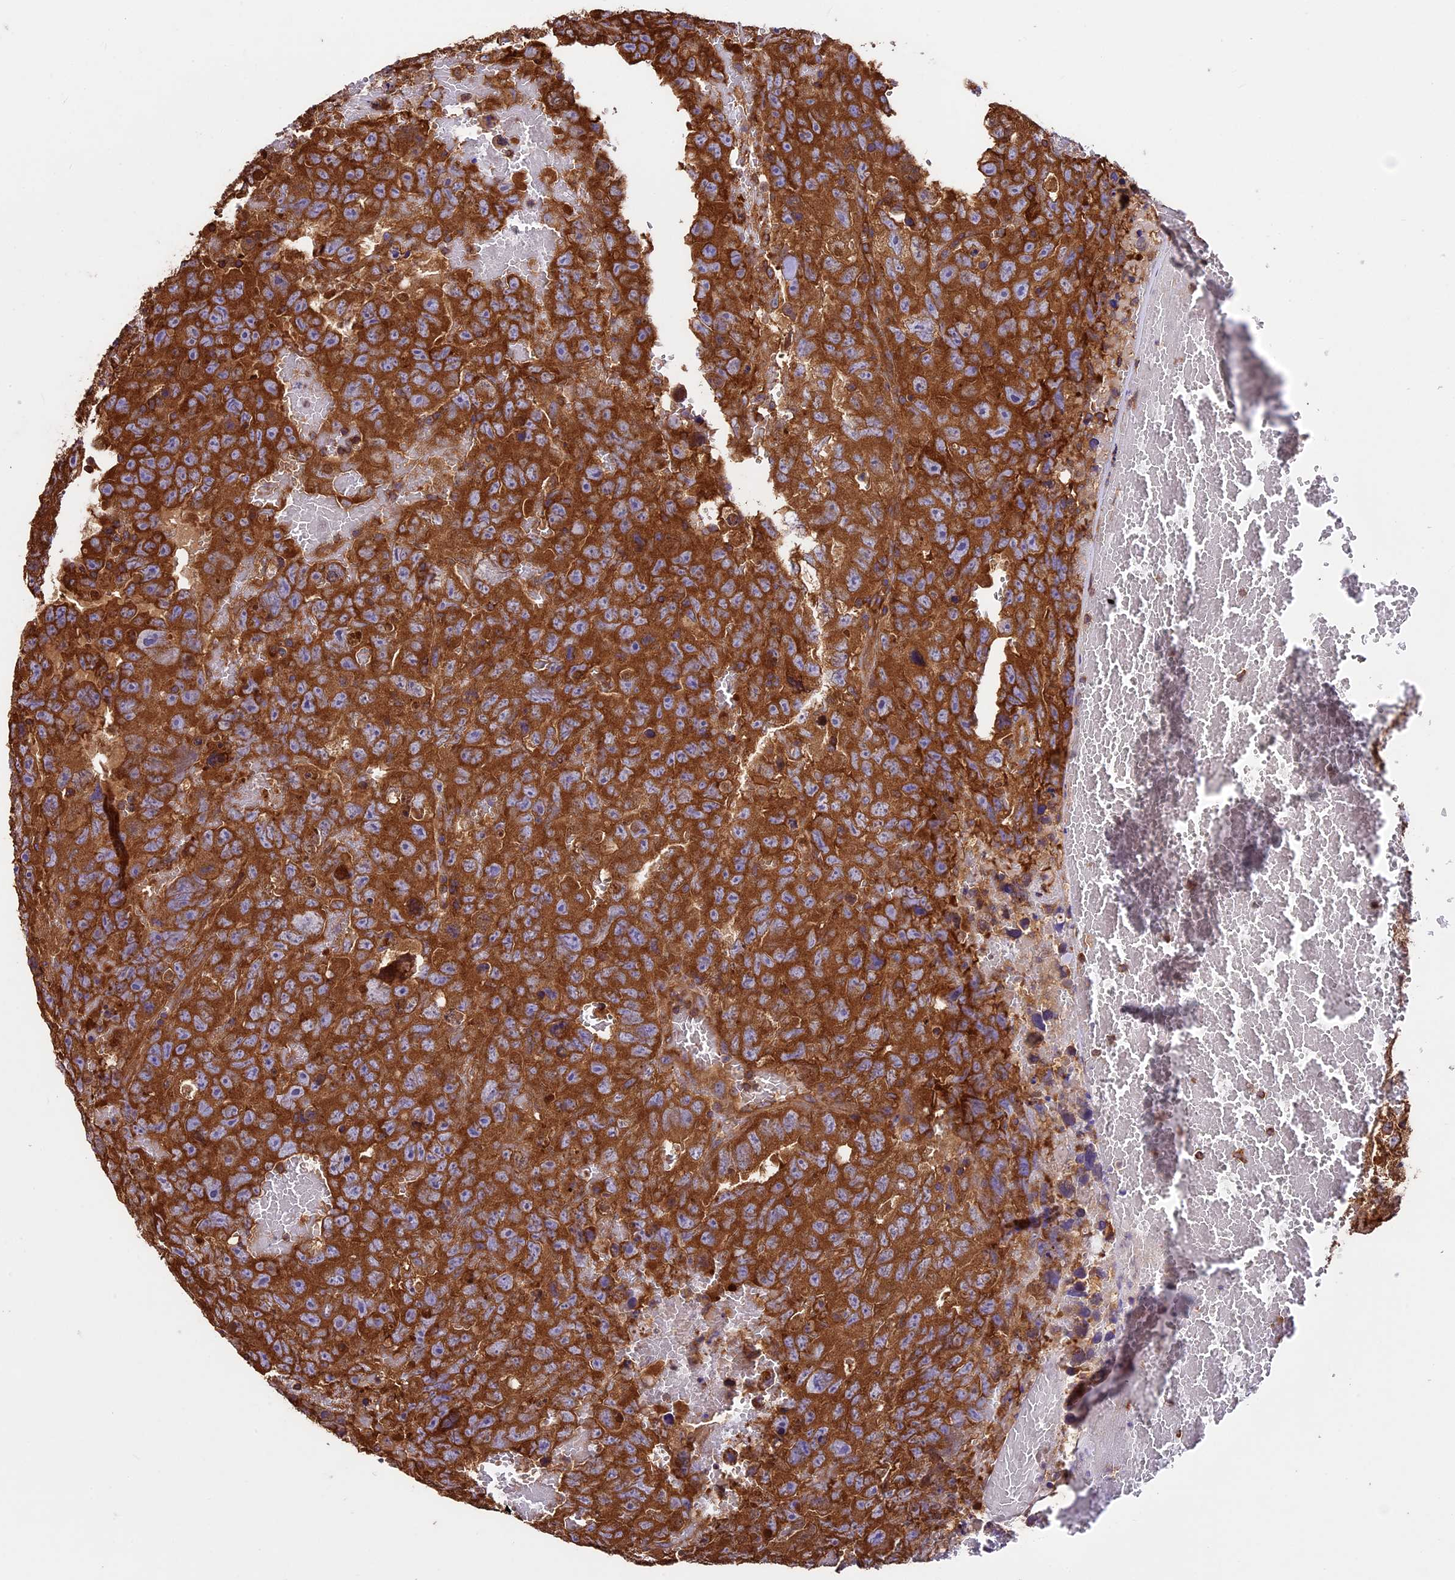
{"staining": {"intensity": "strong", "quantity": ">75%", "location": "cytoplasmic/membranous"}, "tissue": "testis cancer", "cell_type": "Tumor cells", "image_type": "cancer", "snomed": [{"axis": "morphology", "description": "Carcinoma, Embryonal, NOS"}, {"axis": "topography", "description": "Testis"}], "caption": "Testis cancer stained with a brown dye displays strong cytoplasmic/membranous positive staining in approximately >75% of tumor cells.", "gene": "KARS1", "patient": {"sex": "male", "age": 45}}